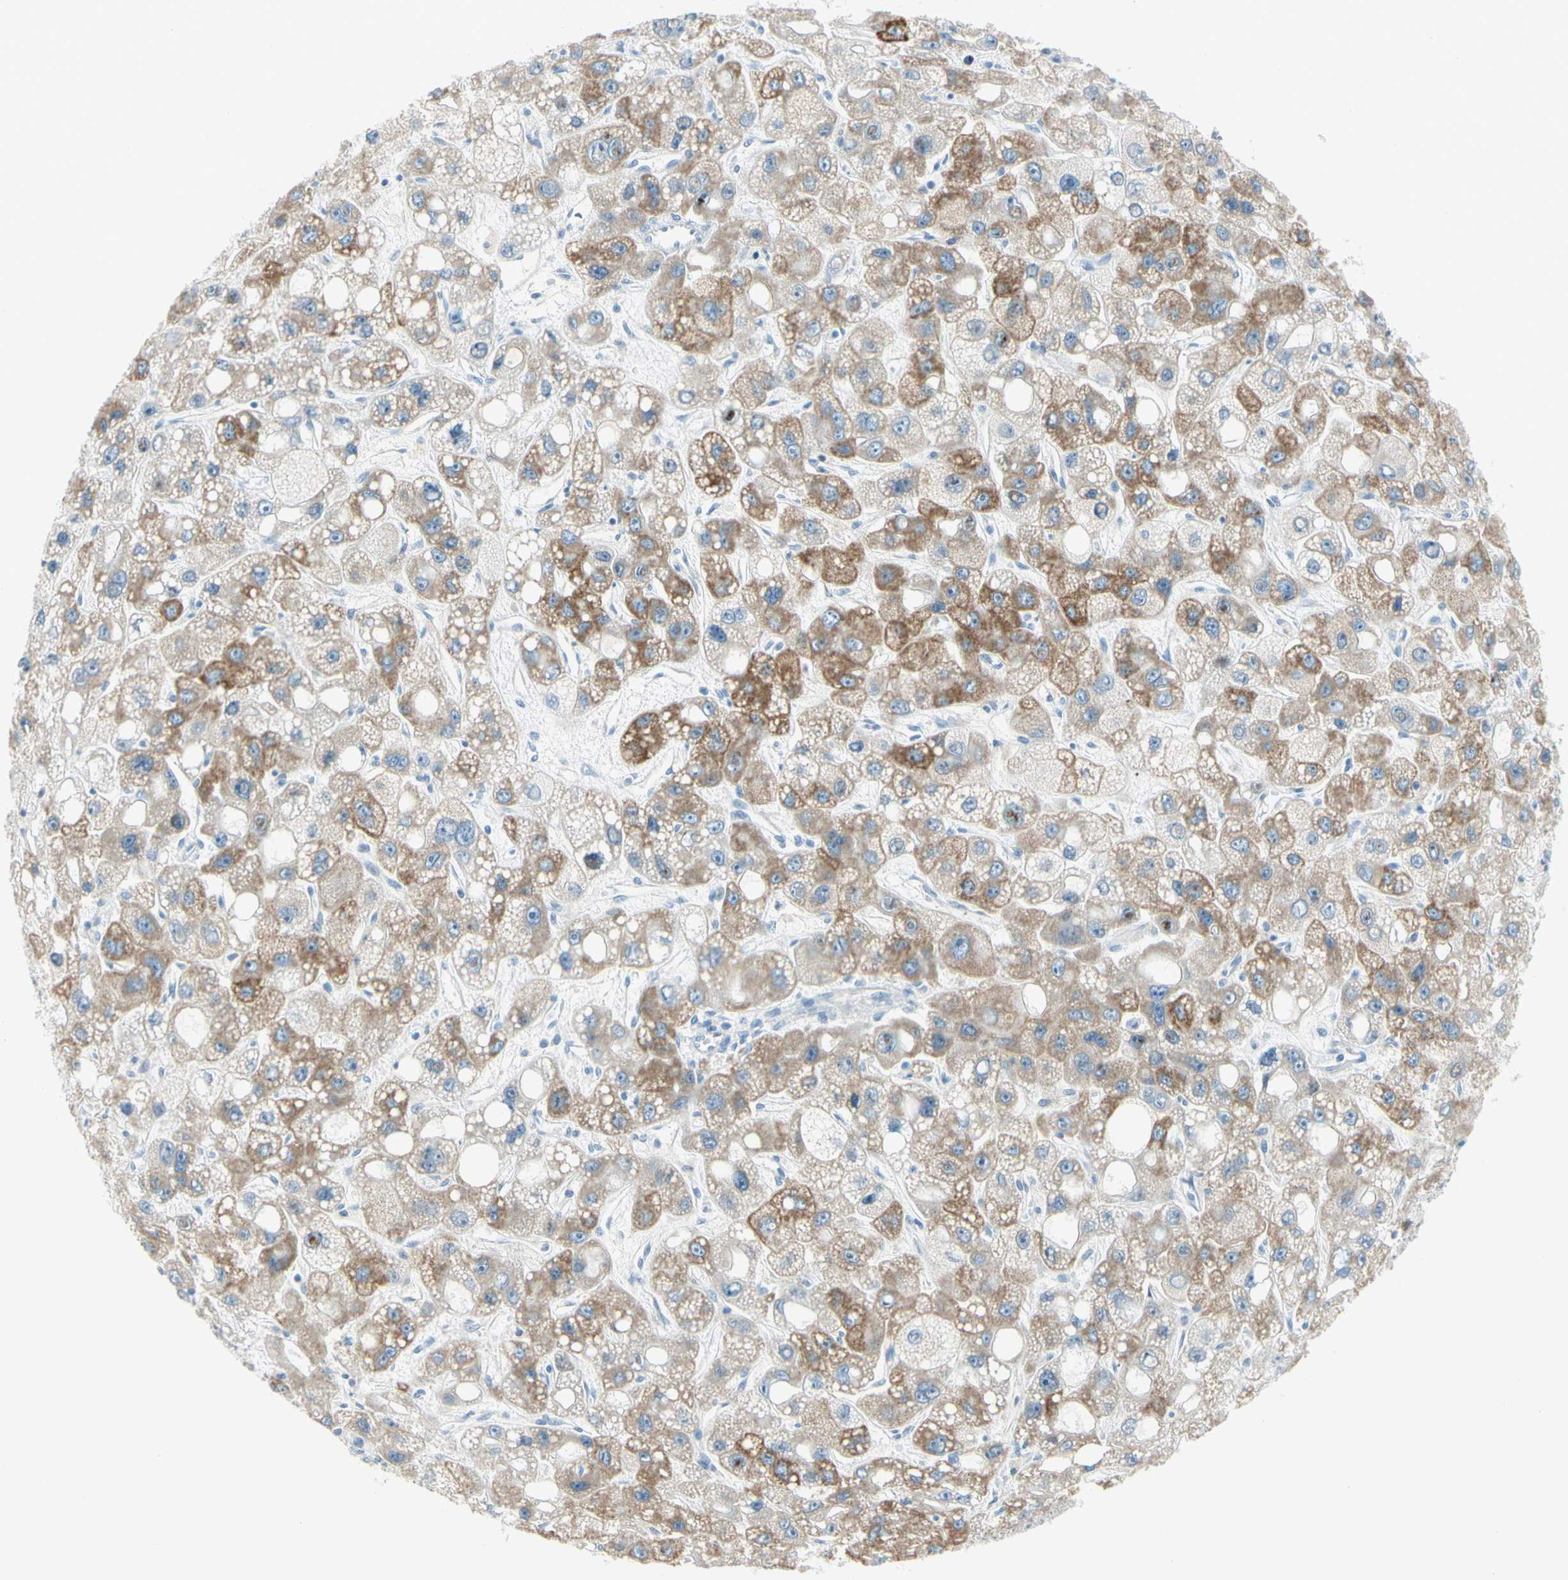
{"staining": {"intensity": "moderate", "quantity": "25%-75%", "location": "cytoplasmic/membranous"}, "tissue": "liver cancer", "cell_type": "Tumor cells", "image_type": "cancer", "snomed": [{"axis": "morphology", "description": "Carcinoma, Hepatocellular, NOS"}, {"axis": "topography", "description": "Liver"}], "caption": "Immunohistochemical staining of liver cancer reveals moderate cytoplasmic/membranous protein staining in about 25%-75% of tumor cells. (Stains: DAB in brown, nuclei in blue, Microscopy: brightfield microscopy at high magnification).", "gene": "SLC6A15", "patient": {"sex": "male", "age": 55}}